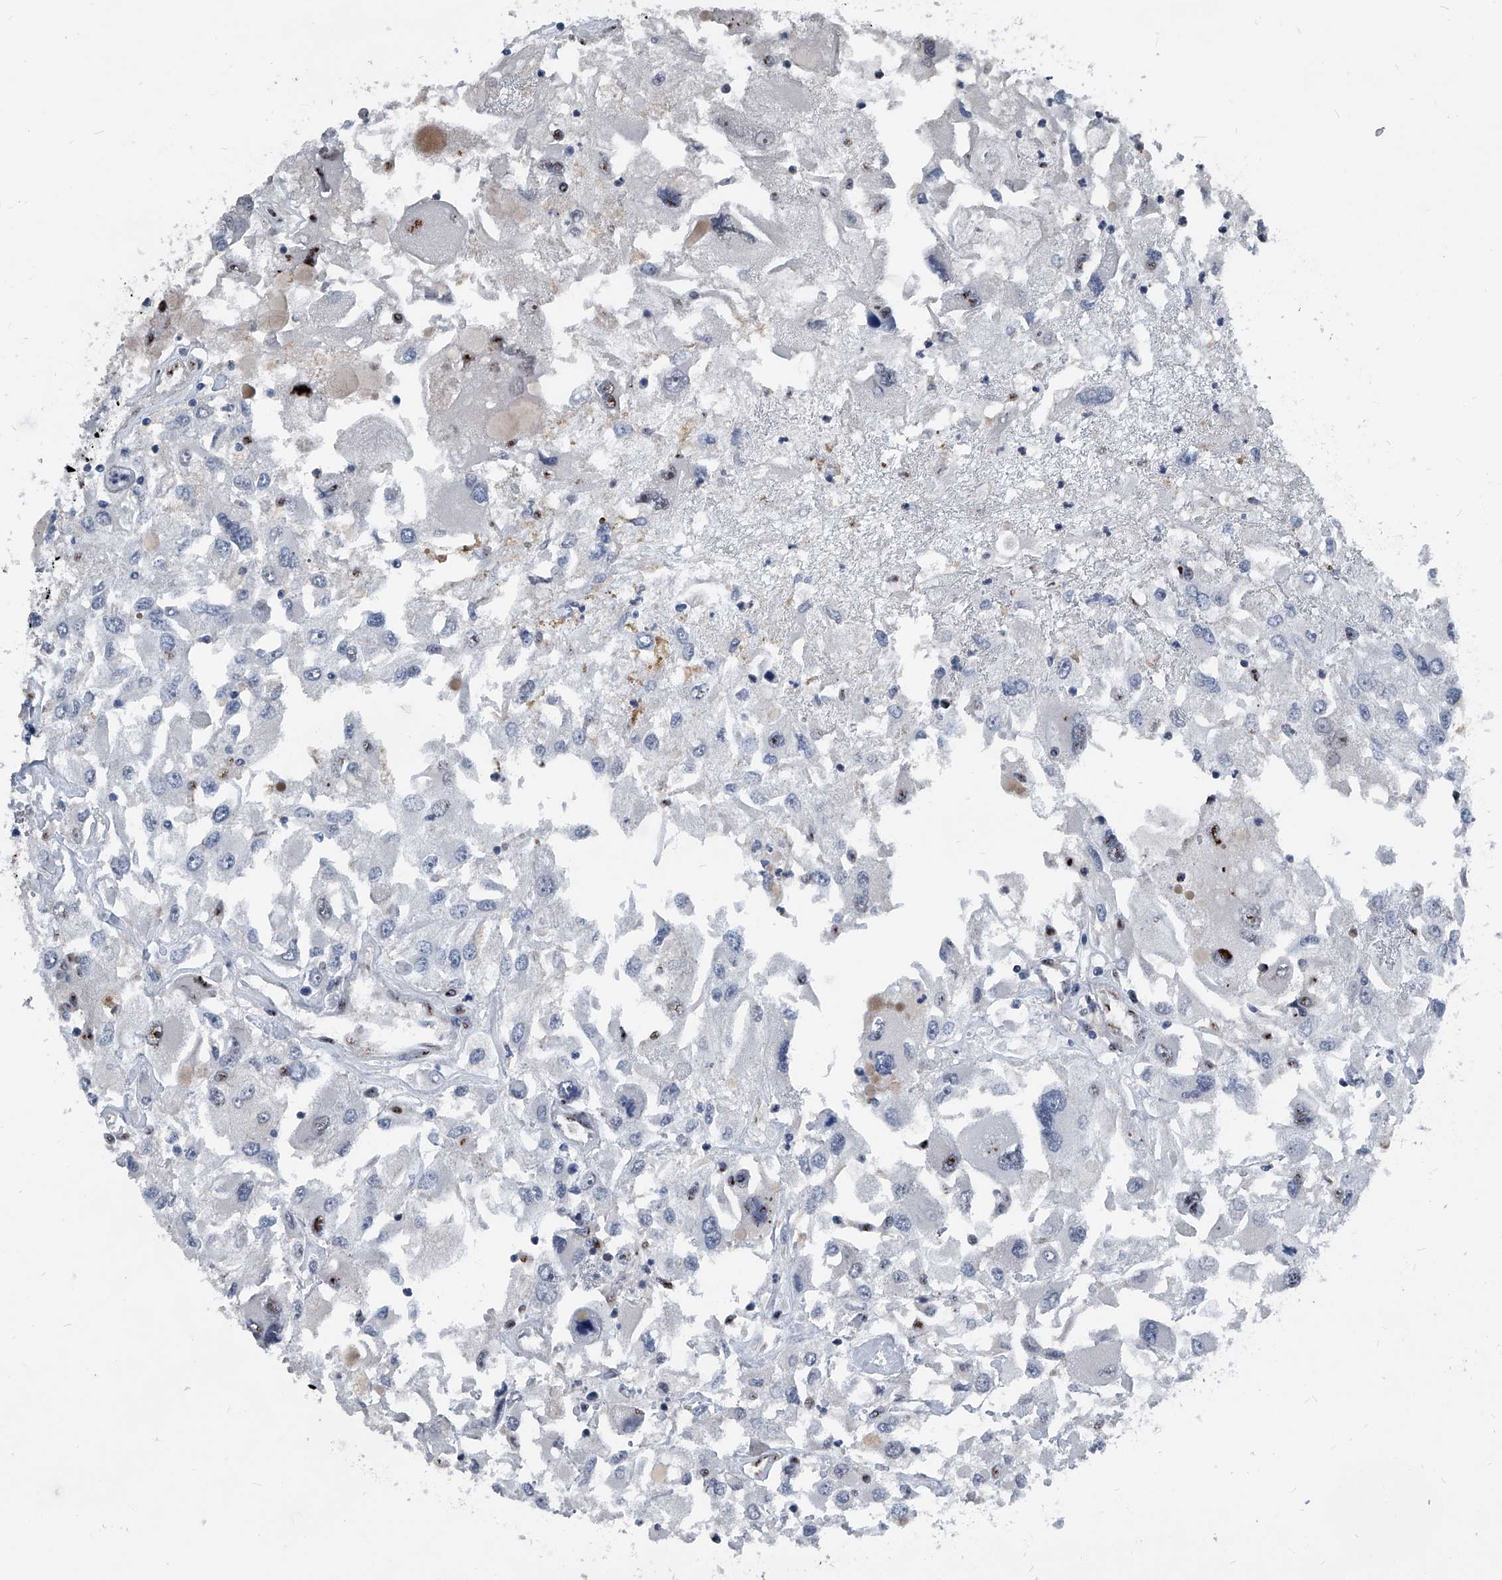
{"staining": {"intensity": "negative", "quantity": "none", "location": "none"}, "tissue": "renal cancer", "cell_type": "Tumor cells", "image_type": "cancer", "snomed": [{"axis": "morphology", "description": "Adenocarcinoma, NOS"}, {"axis": "topography", "description": "Kidney"}], "caption": "There is no significant staining in tumor cells of renal cancer (adenocarcinoma).", "gene": "MEN1", "patient": {"sex": "female", "age": 52}}